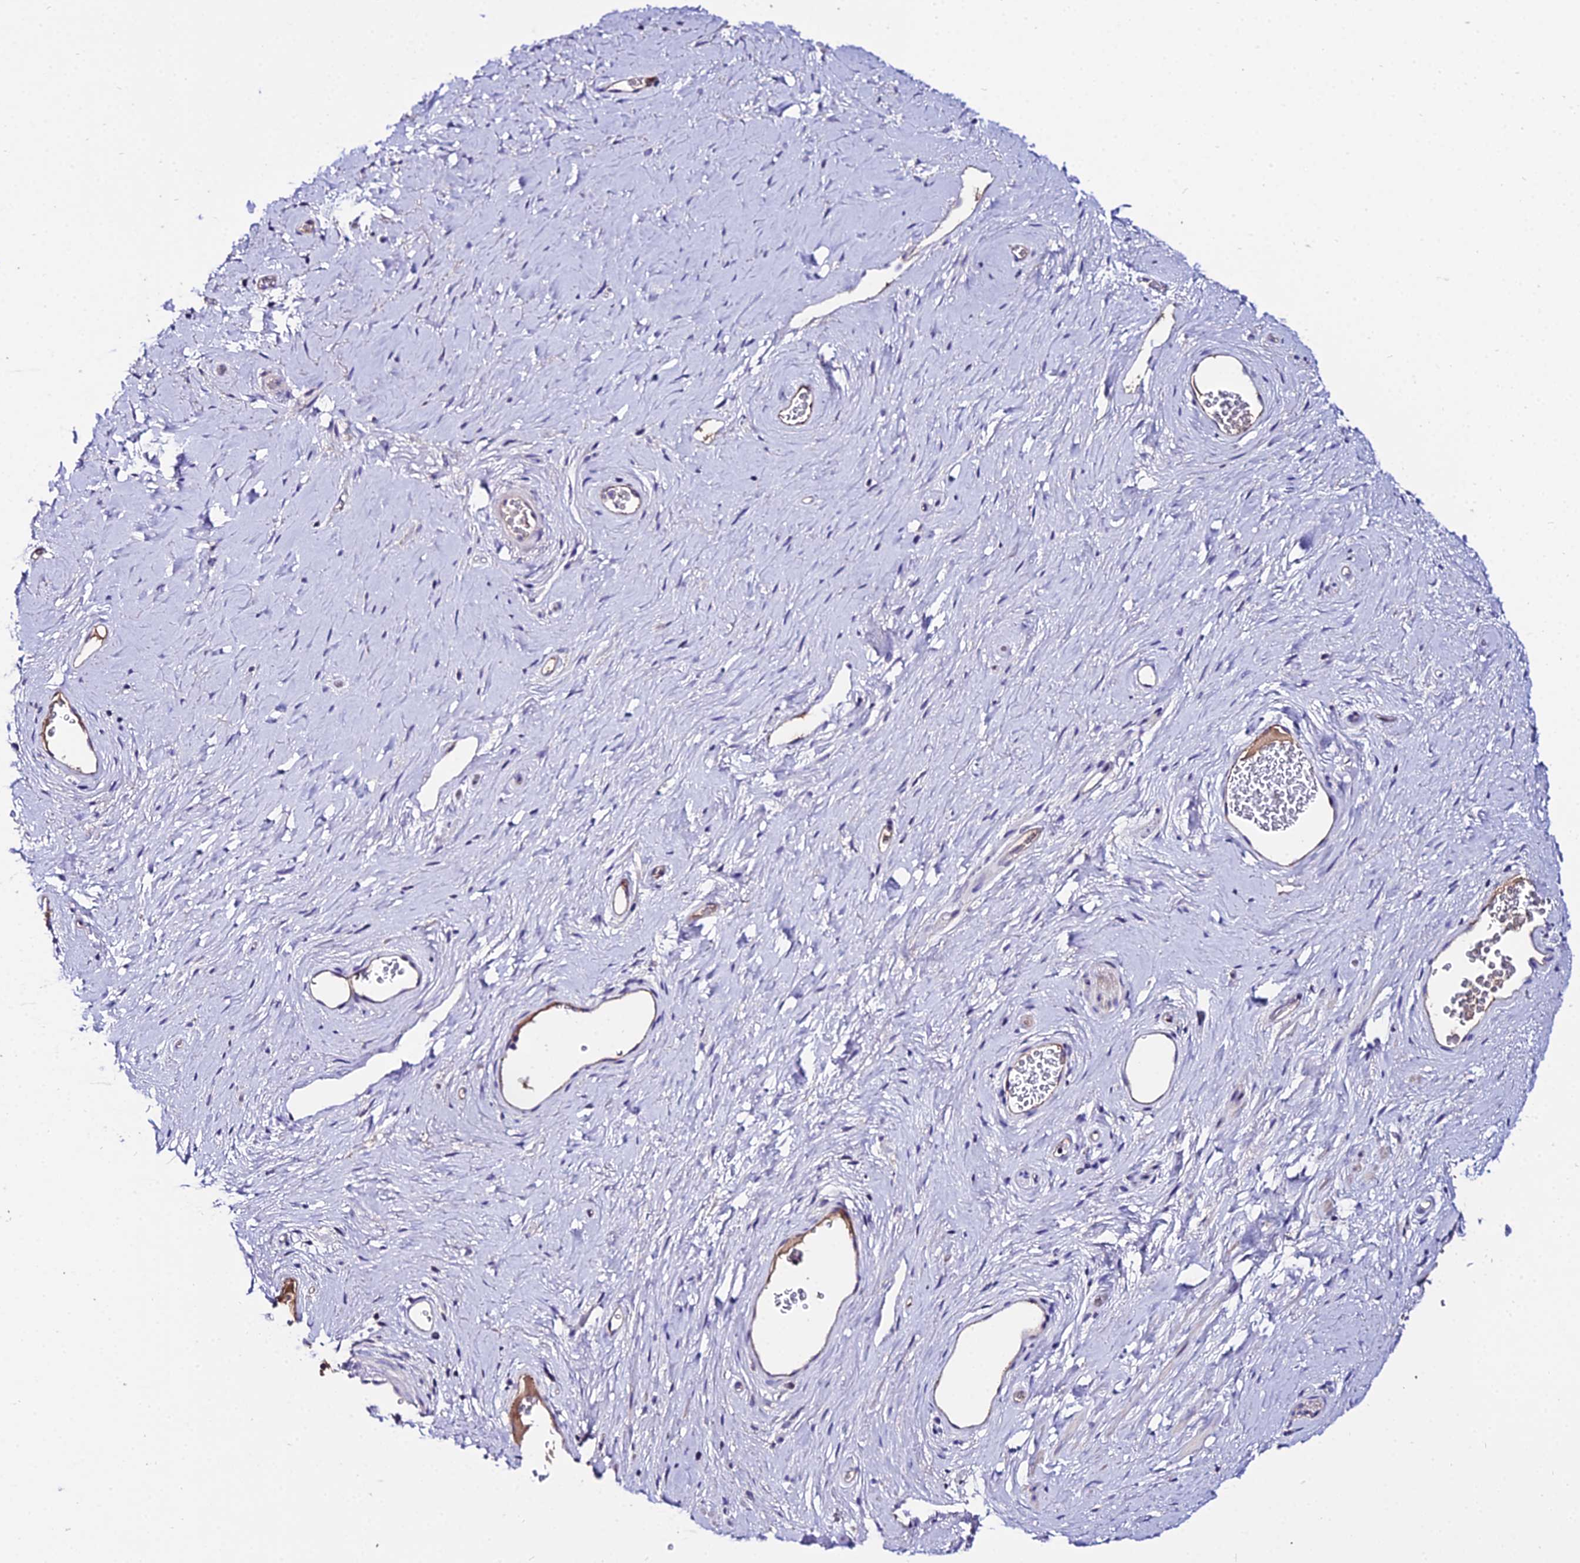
{"staining": {"intensity": "weak", "quantity": "<25%", "location": "cytoplasmic/membranous"}, "tissue": "soft tissue", "cell_type": "Fibroblasts", "image_type": "normal", "snomed": [{"axis": "morphology", "description": "Normal tissue, NOS"}, {"axis": "morphology", "description": "Adenocarcinoma, NOS"}, {"axis": "topography", "description": "Rectum"}, {"axis": "topography", "description": "Vagina"}, {"axis": "topography", "description": "Peripheral nerve tissue"}], "caption": "A micrograph of human soft tissue is negative for staining in fibroblasts. (IHC, brightfield microscopy, high magnification).", "gene": "SHQ1", "patient": {"sex": "female", "age": 71}}